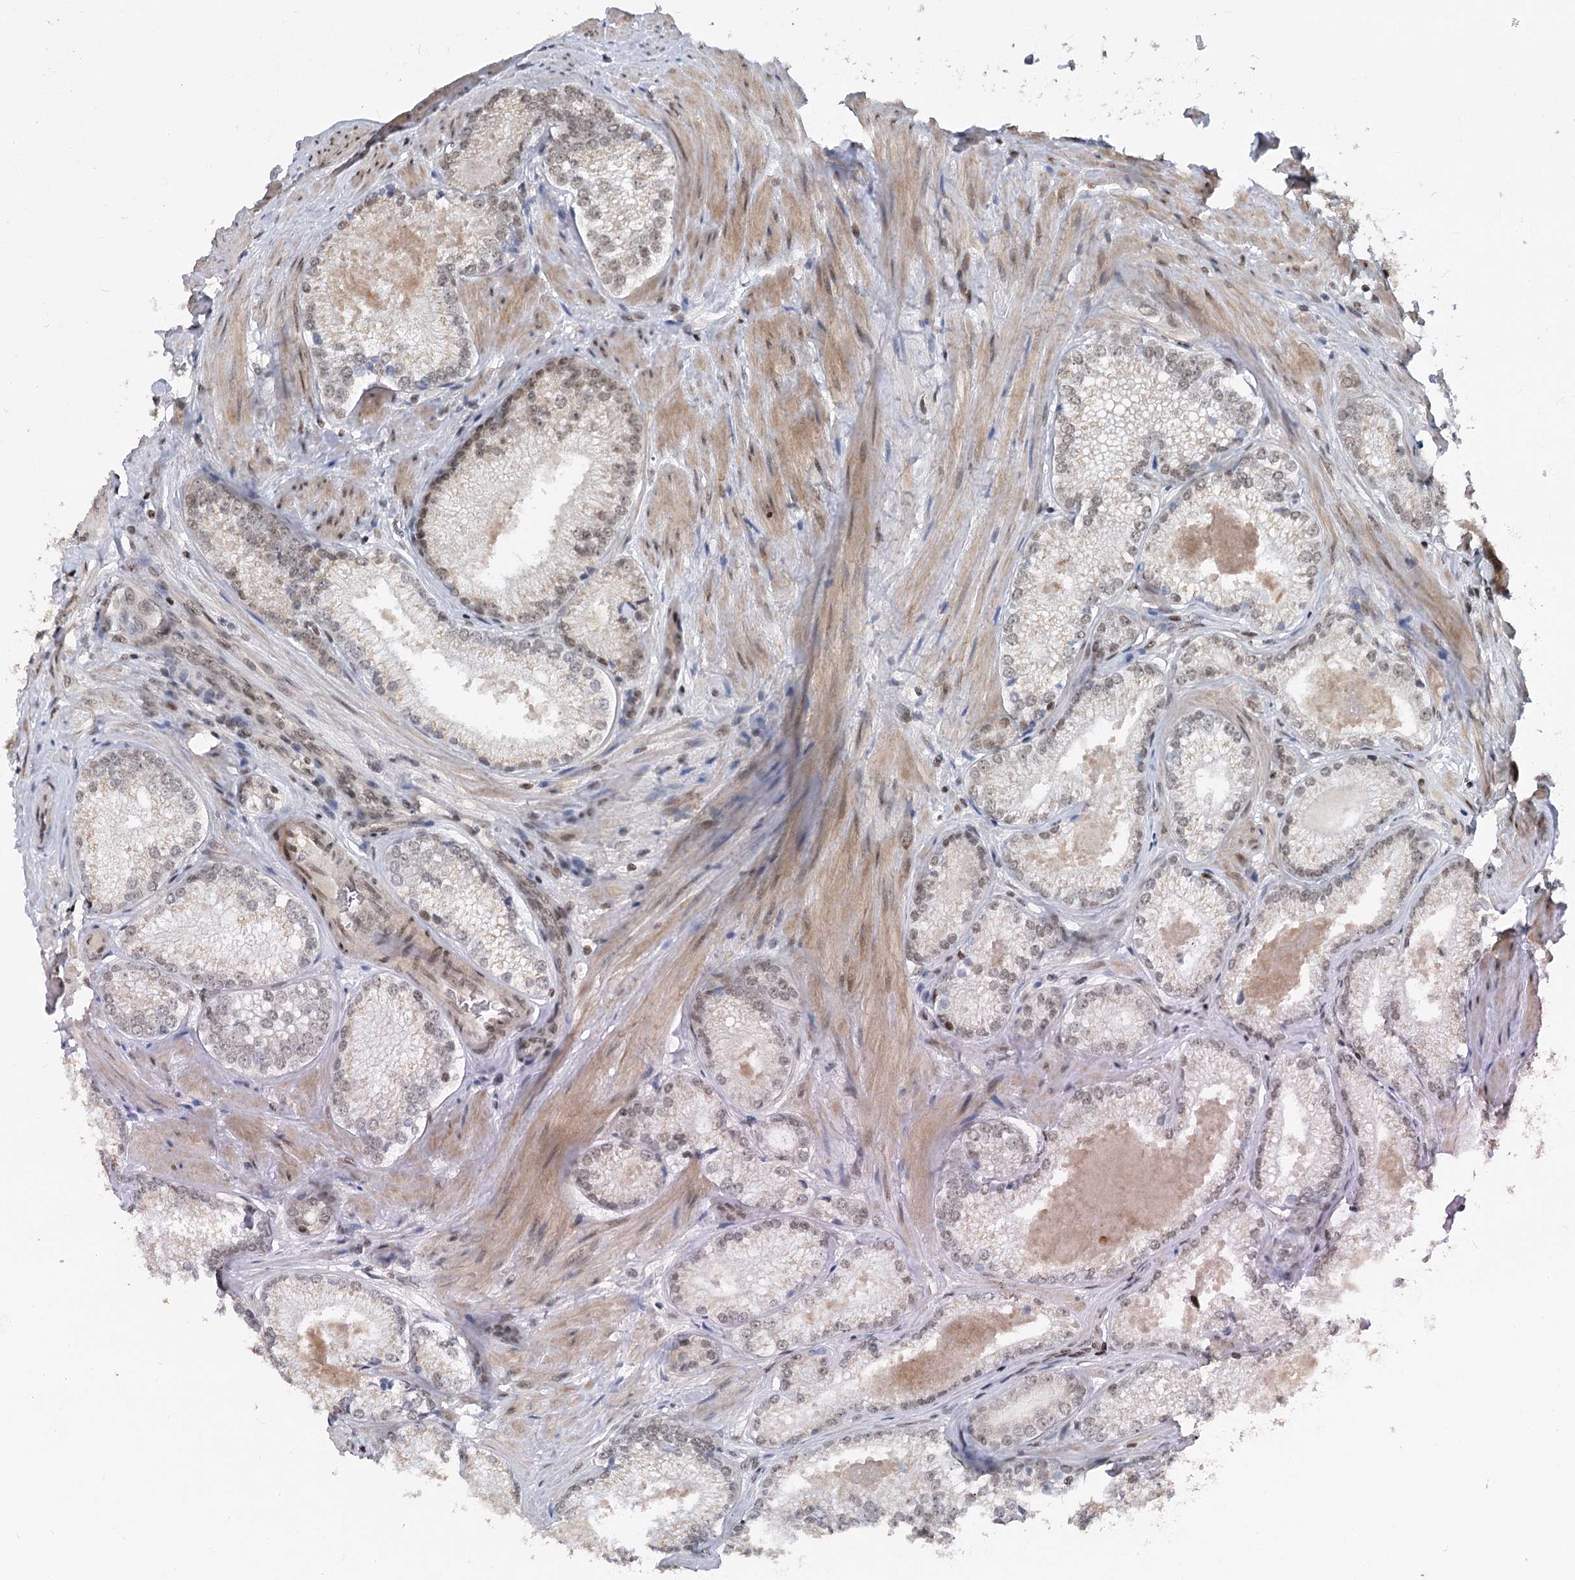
{"staining": {"intensity": "weak", "quantity": "25%-75%", "location": "nuclear"}, "tissue": "prostate cancer", "cell_type": "Tumor cells", "image_type": "cancer", "snomed": [{"axis": "morphology", "description": "Adenocarcinoma, High grade"}, {"axis": "topography", "description": "Prostate"}], "caption": "High-magnification brightfield microscopy of high-grade adenocarcinoma (prostate) stained with DAB (3,3'-diaminobenzidine) (brown) and counterstained with hematoxylin (blue). tumor cells exhibit weak nuclear expression is seen in approximately25%-75% of cells.", "gene": "CGGBP1", "patient": {"sex": "male", "age": 66}}